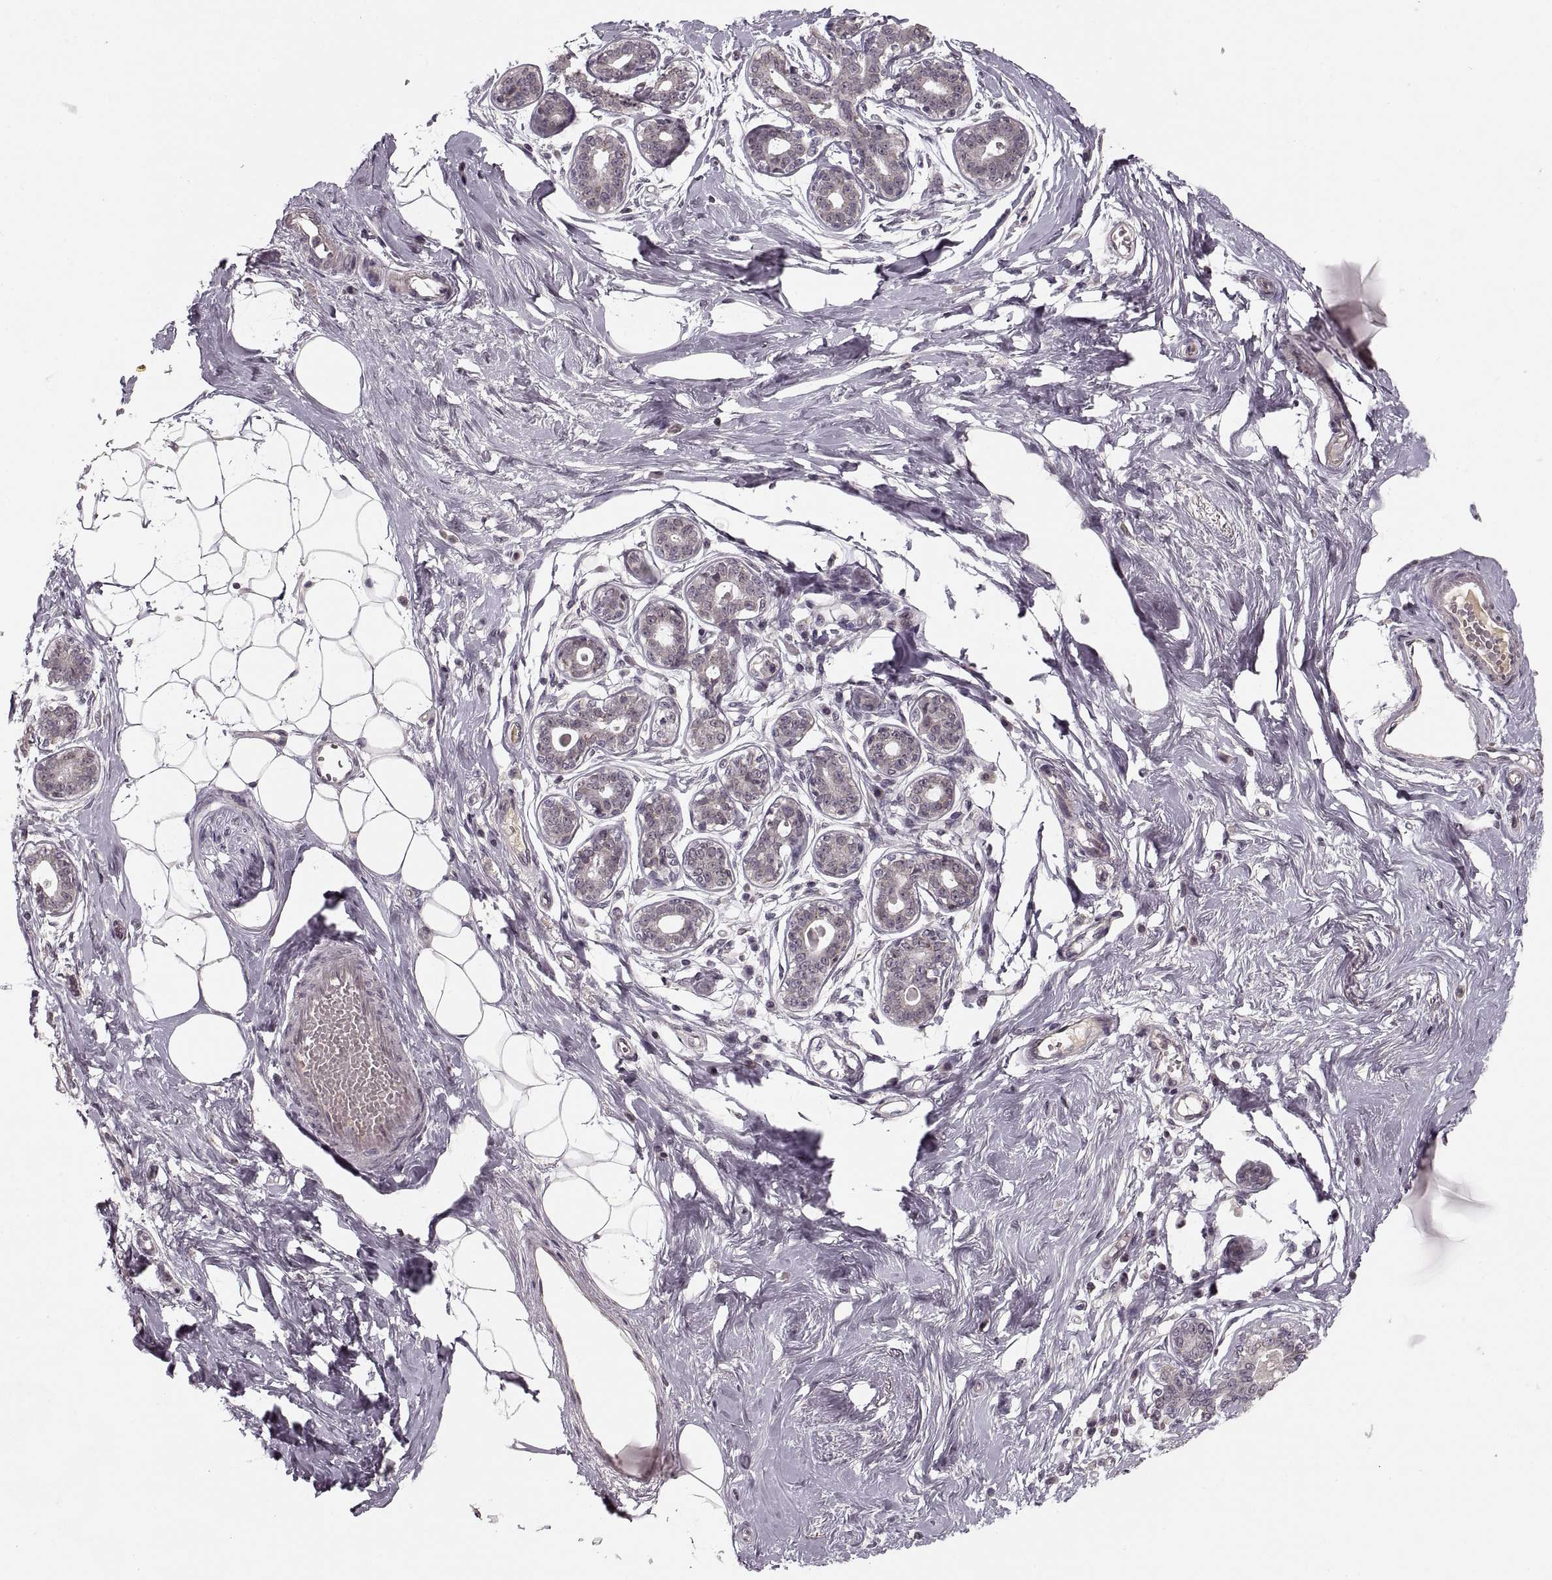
{"staining": {"intensity": "negative", "quantity": "none", "location": "none"}, "tissue": "breast", "cell_type": "Adipocytes", "image_type": "normal", "snomed": [{"axis": "morphology", "description": "Normal tissue, NOS"}, {"axis": "topography", "description": "Skin"}, {"axis": "topography", "description": "Breast"}], "caption": "Protein analysis of benign breast reveals no significant positivity in adipocytes. Brightfield microscopy of IHC stained with DAB (brown) and hematoxylin (blue), captured at high magnification.", "gene": "ASIC3", "patient": {"sex": "female", "age": 43}}